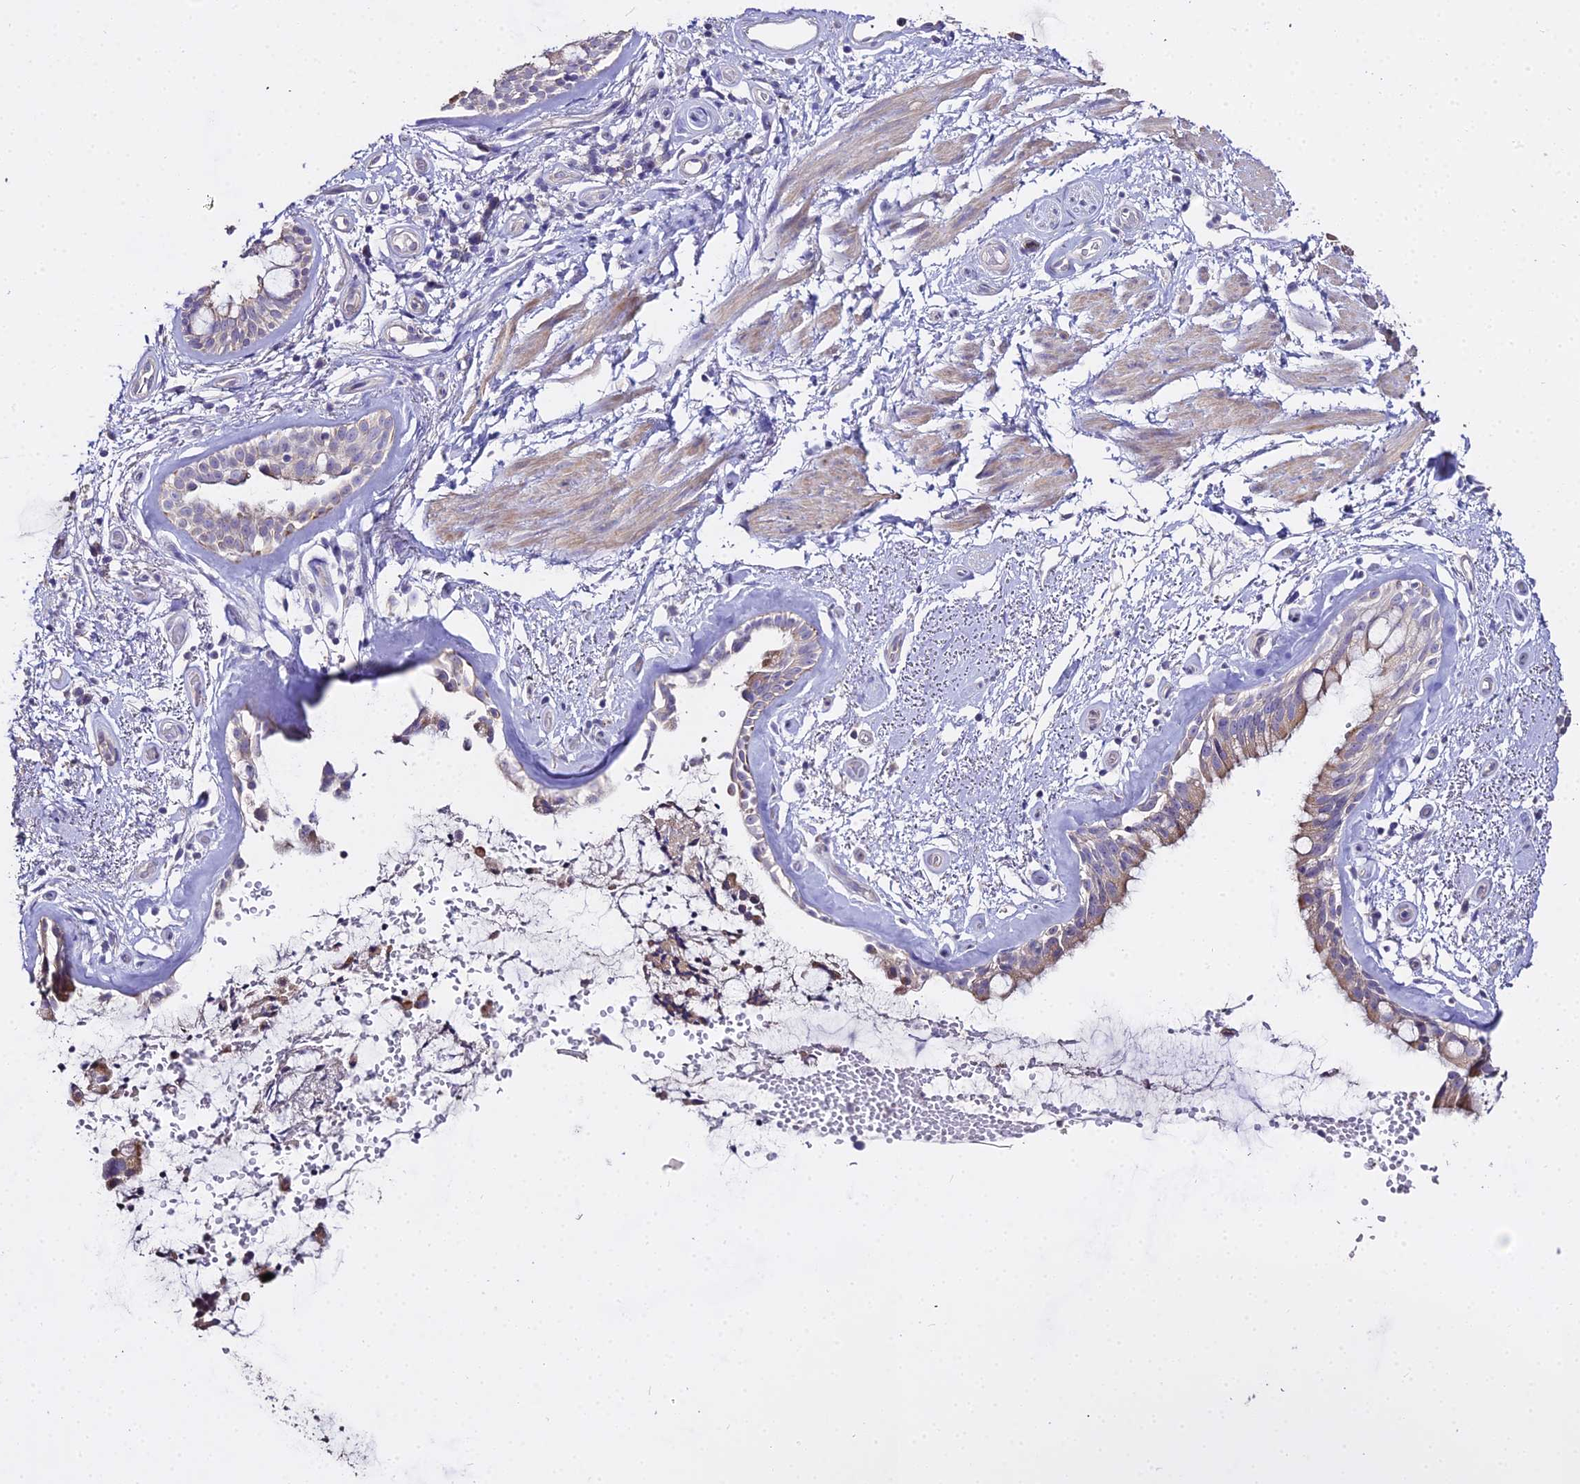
{"staining": {"intensity": "weak", "quantity": ">75%", "location": "cytoplasmic/membranous"}, "tissue": "bronchus", "cell_type": "Respiratory epithelial cells", "image_type": "normal", "snomed": [{"axis": "morphology", "description": "Normal tissue, NOS"}, {"axis": "topography", "description": "Cartilage tissue"}, {"axis": "topography", "description": "Bronchus"}], "caption": "Protein analysis of benign bronchus reveals weak cytoplasmic/membranous positivity in approximately >75% of respiratory epithelial cells.", "gene": "GLYAT", "patient": {"sex": "female", "age": 66}}